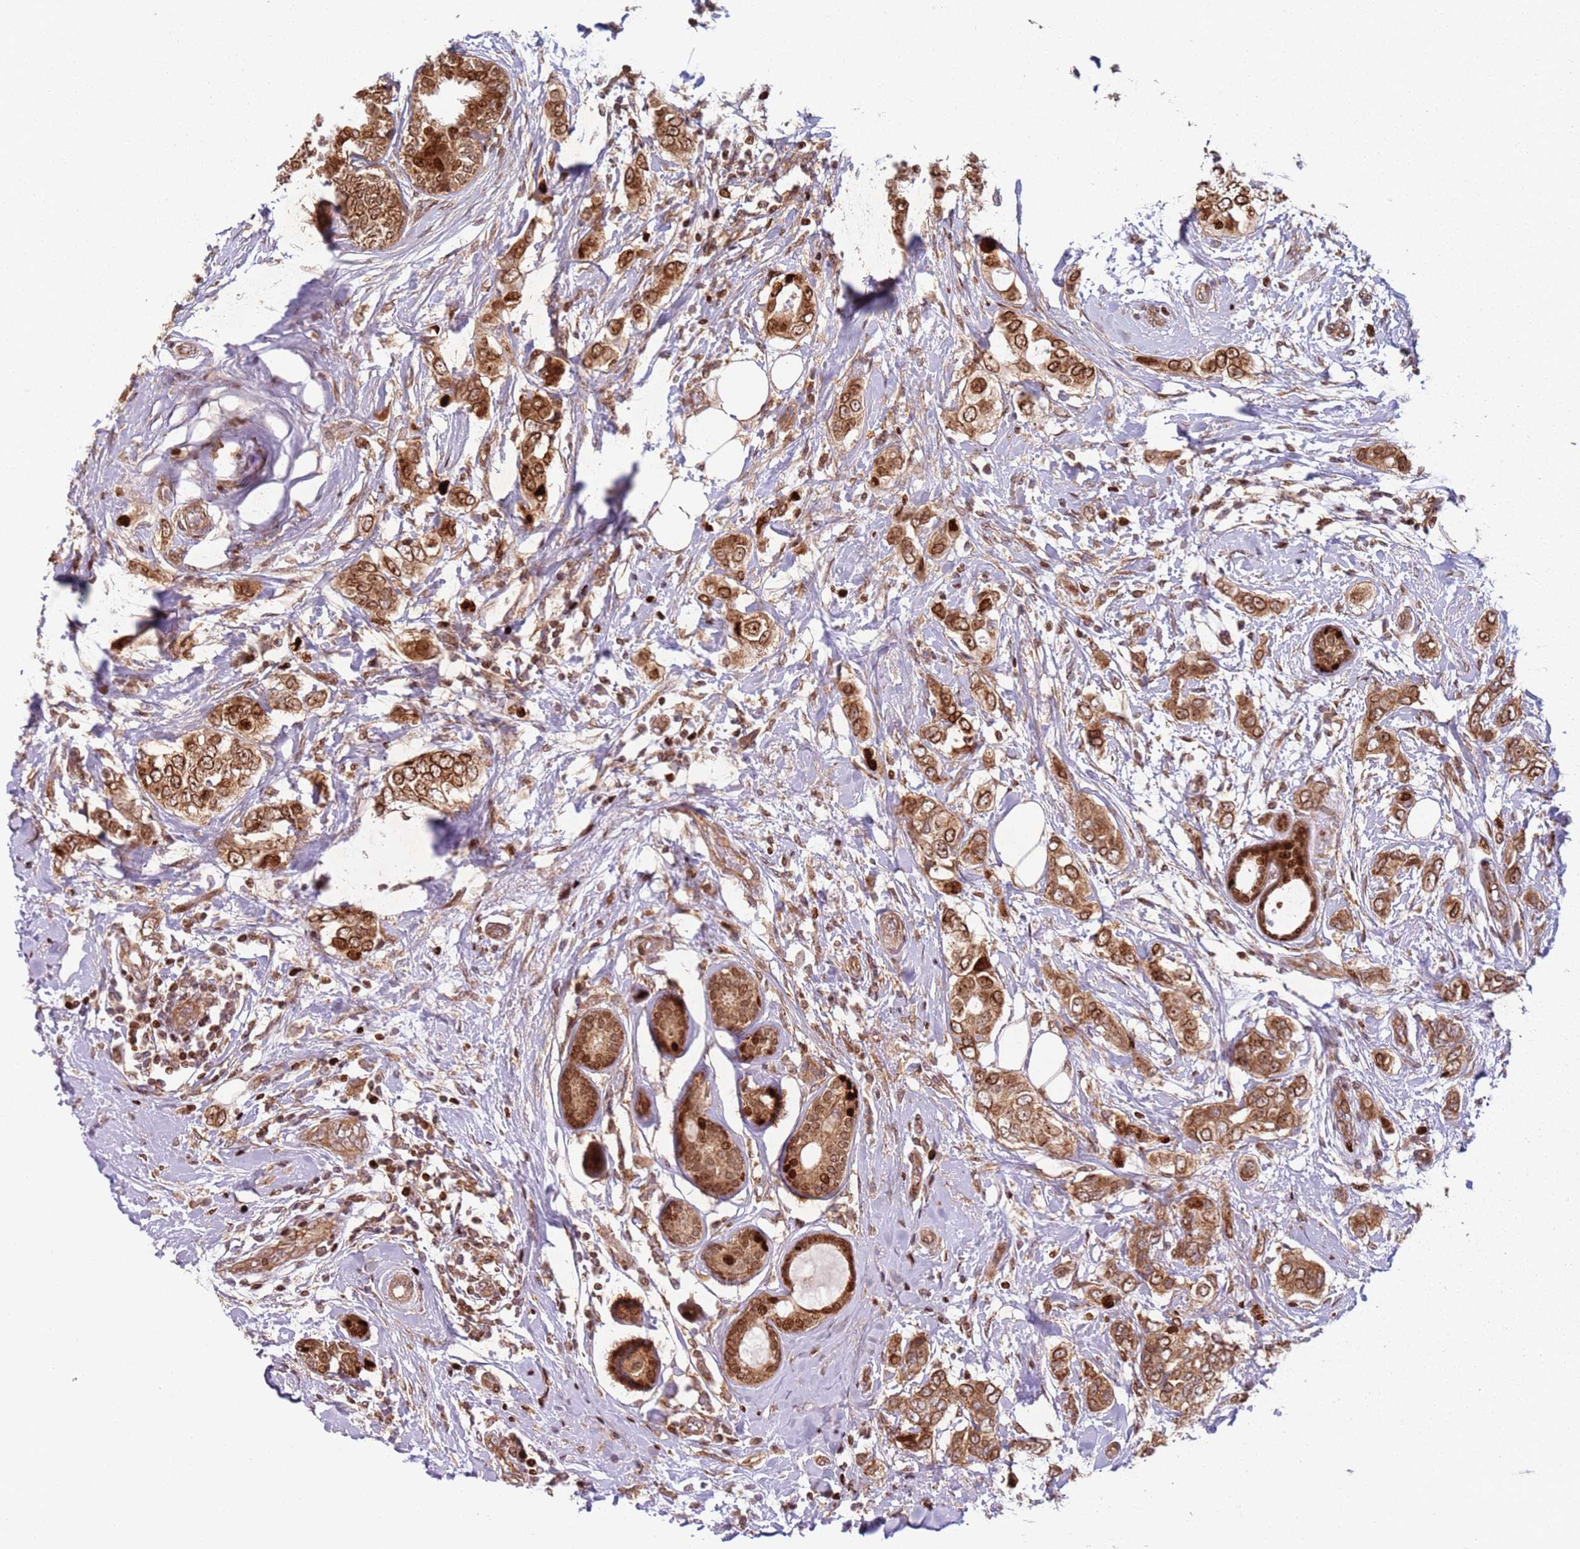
{"staining": {"intensity": "strong", "quantity": ">75%", "location": "cytoplasmic/membranous,nuclear"}, "tissue": "breast cancer", "cell_type": "Tumor cells", "image_type": "cancer", "snomed": [{"axis": "morphology", "description": "Lobular carcinoma"}, {"axis": "topography", "description": "Breast"}], "caption": "DAB (3,3'-diaminobenzidine) immunohistochemical staining of breast cancer (lobular carcinoma) exhibits strong cytoplasmic/membranous and nuclear protein positivity in about >75% of tumor cells. Nuclei are stained in blue.", "gene": "HNRNPLL", "patient": {"sex": "female", "age": 51}}